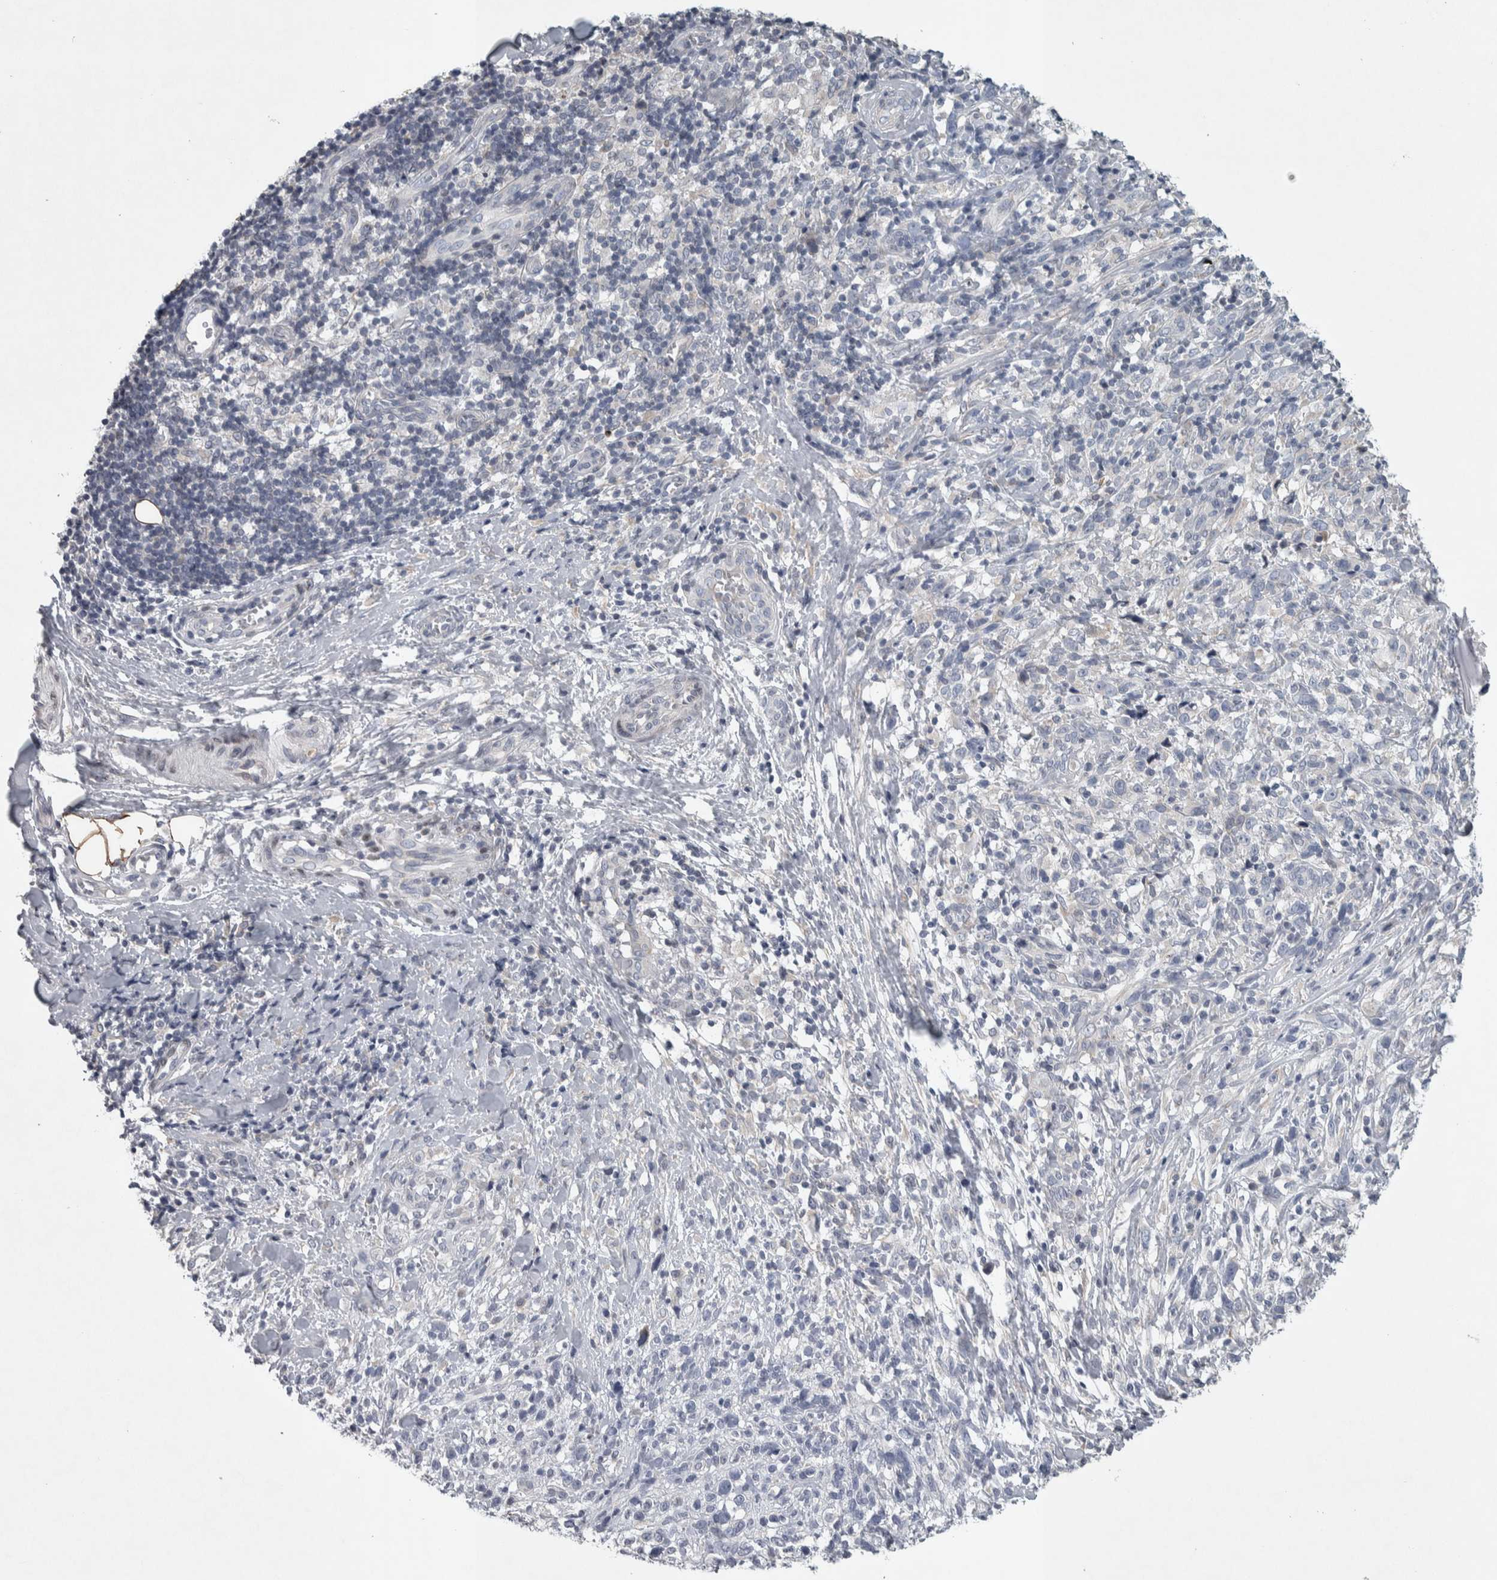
{"staining": {"intensity": "negative", "quantity": "none", "location": "none"}, "tissue": "melanoma", "cell_type": "Tumor cells", "image_type": "cancer", "snomed": [{"axis": "morphology", "description": "Malignant melanoma, NOS"}, {"axis": "topography", "description": "Skin"}], "caption": "High magnification brightfield microscopy of malignant melanoma stained with DAB (brown) and counterstained with hematoxylin (blue): tumor cells show no significant staining.", "gene": "SIGMAR1", "patient": {"sex": "female", "age": 55}}